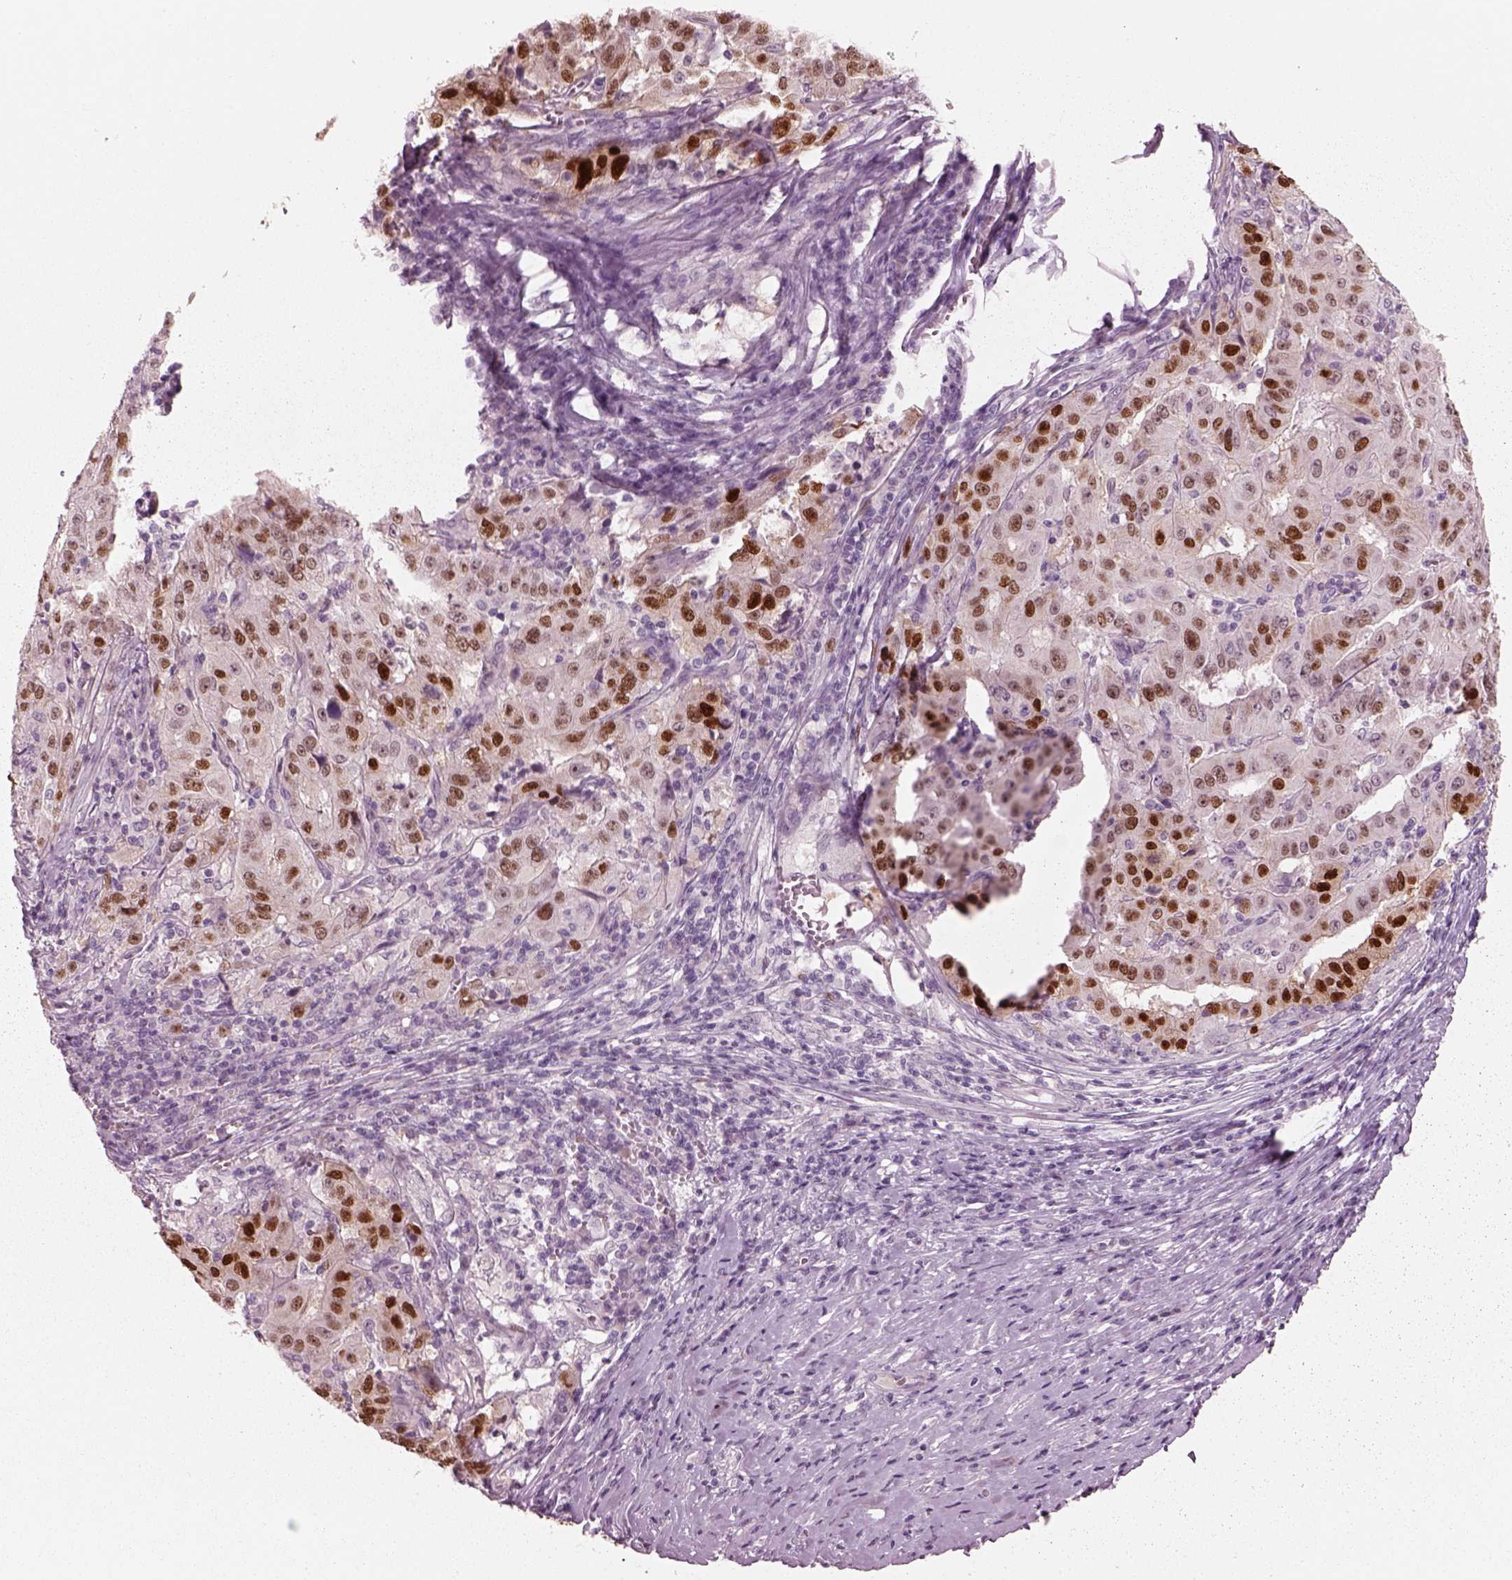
{"staining": {"intensity": "strong", "quantity": ">75%", "location": "nuclear"}, "tissue": "pancreatic cancer", "cell_type": "Tumor cells", "image_type": "cancer", "snomed": [{"axis": "morphology", "description": "Adenocarcinoma, NOS"}, {"axis": "topography", "description": "Pancreas"}], "caption": "Immunohistochemistry (DAB (3,3'-diaminobenzidine)) staining of adenocarcinoma (pancreatic) exhibits strong nuclear protein staining in about >75% of tumor cells.", "gene": "SOX9", "patient": {"sex": "male", "age": 63}}